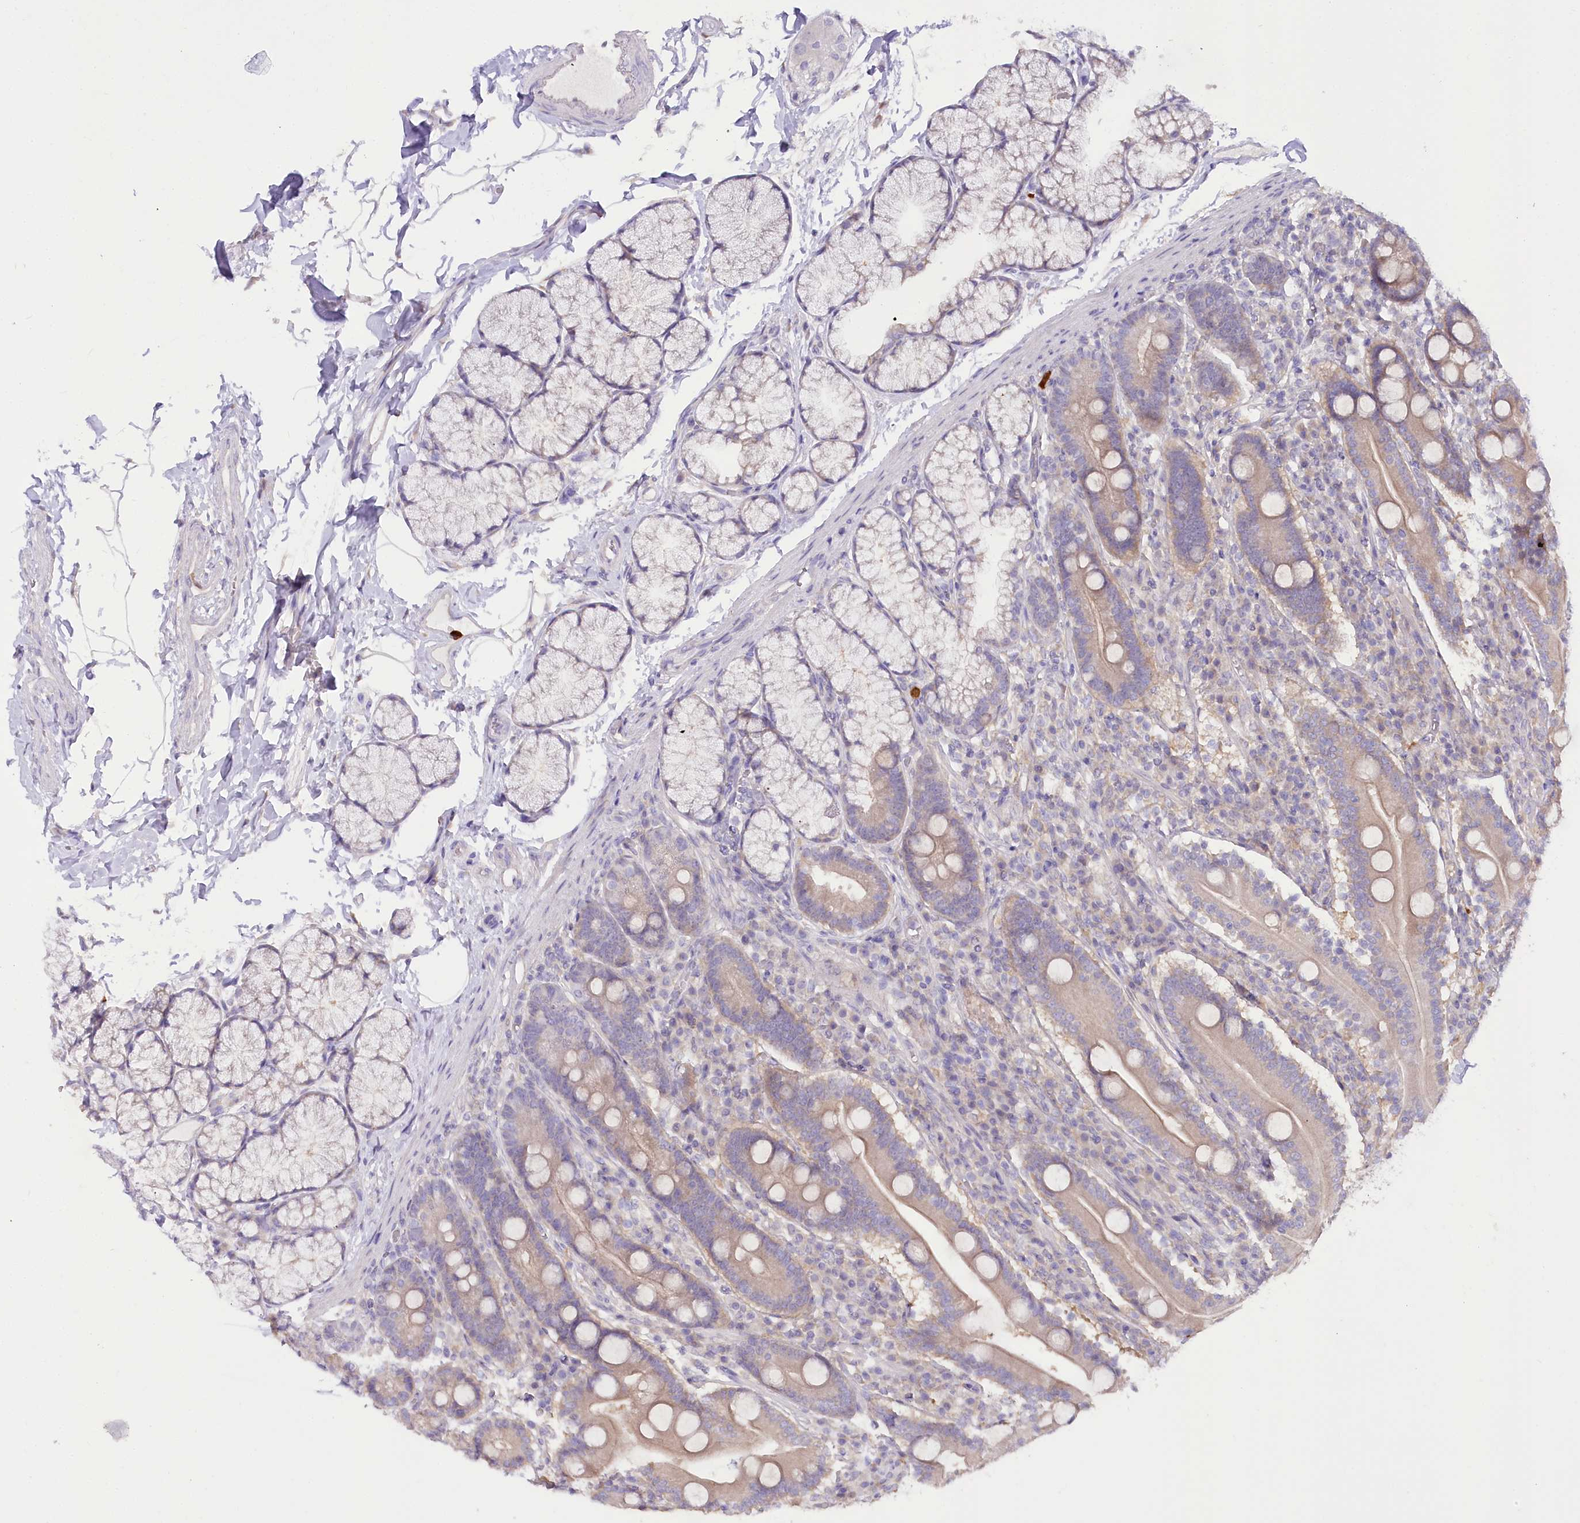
{"staining": {"intensity": "weak", "quantity": "25%-75%", "location": "cytoplasmic/membranous"}, "tissue": "duodenum", "cell_type": "Glandular cells", "image_type": "normal", "snomed": [{"axis": "morphology", "description": "Normal tissue, NOS"}, {"axis": "topography", "description": "Duodenum"}], "caption": "The immunohistochemical stain labels weak cytoplasmic/membranous expression in glandular cells of benign duodenum. Using DAB (3,3'-diaminobenzidine) (brown) and hematoxylin (blue) stains, captured at high magnification using brightfield microscopy.", "gene": "DPYD", "patient": {"sex": "male", "age": 35}}